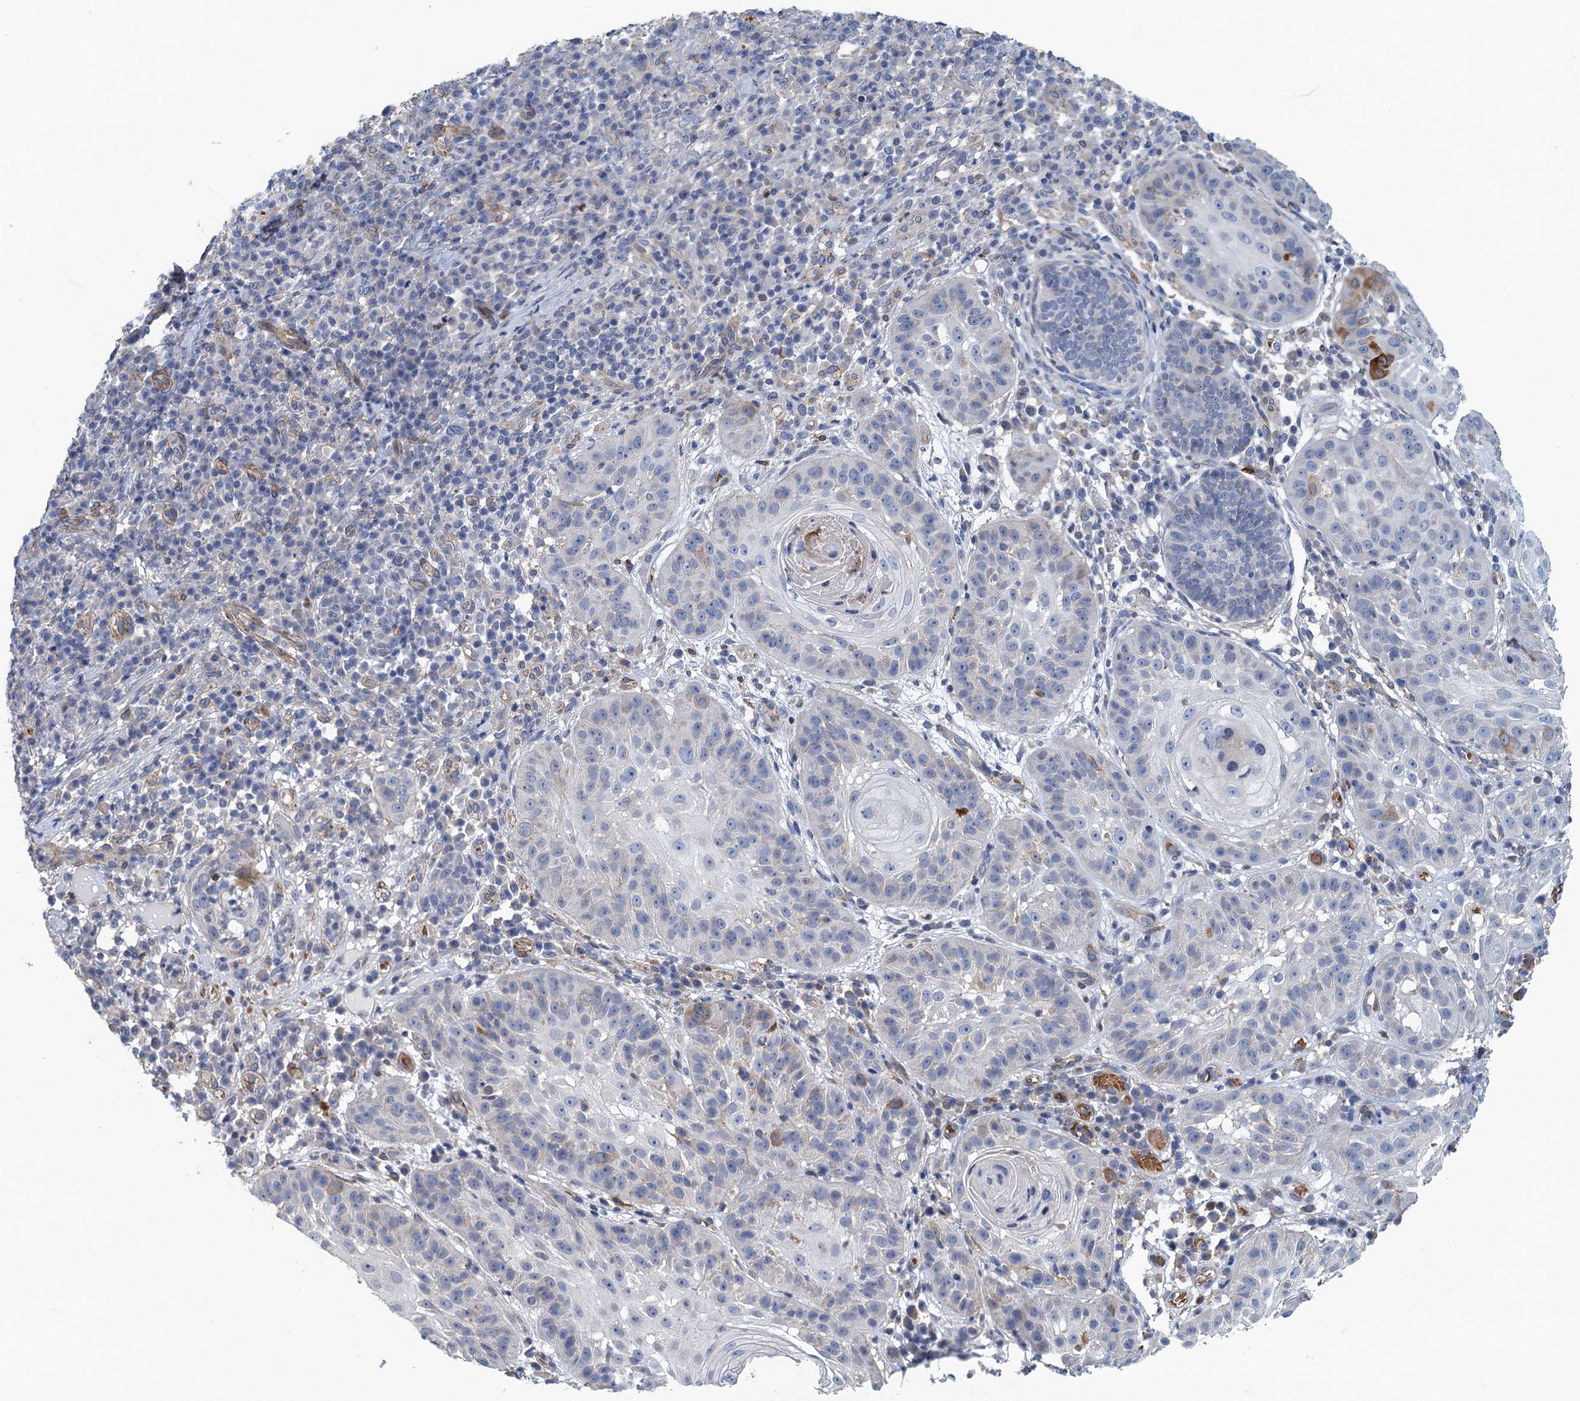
{"staining": {"intensity": "negative", "quantity": "none", "location": "none"}, "tissue": "skin cancer", "cell_type": "Tumor cells", "image_type": "cancer", "snomed": [{"axis": "morphology", "description": "Normal tissue, NOS"}, {"axis": "morphology", "description": "Basal cell carcinoma"}, {"axis": "topography", "description": "Skin"}], "caption": "Skin basal cell carcinoma stained for a protein using immunohistochemistry reveals no positivity tumor cells.", "gene": "RSAD2", "patient": {"sex": "male", "age": 93}}